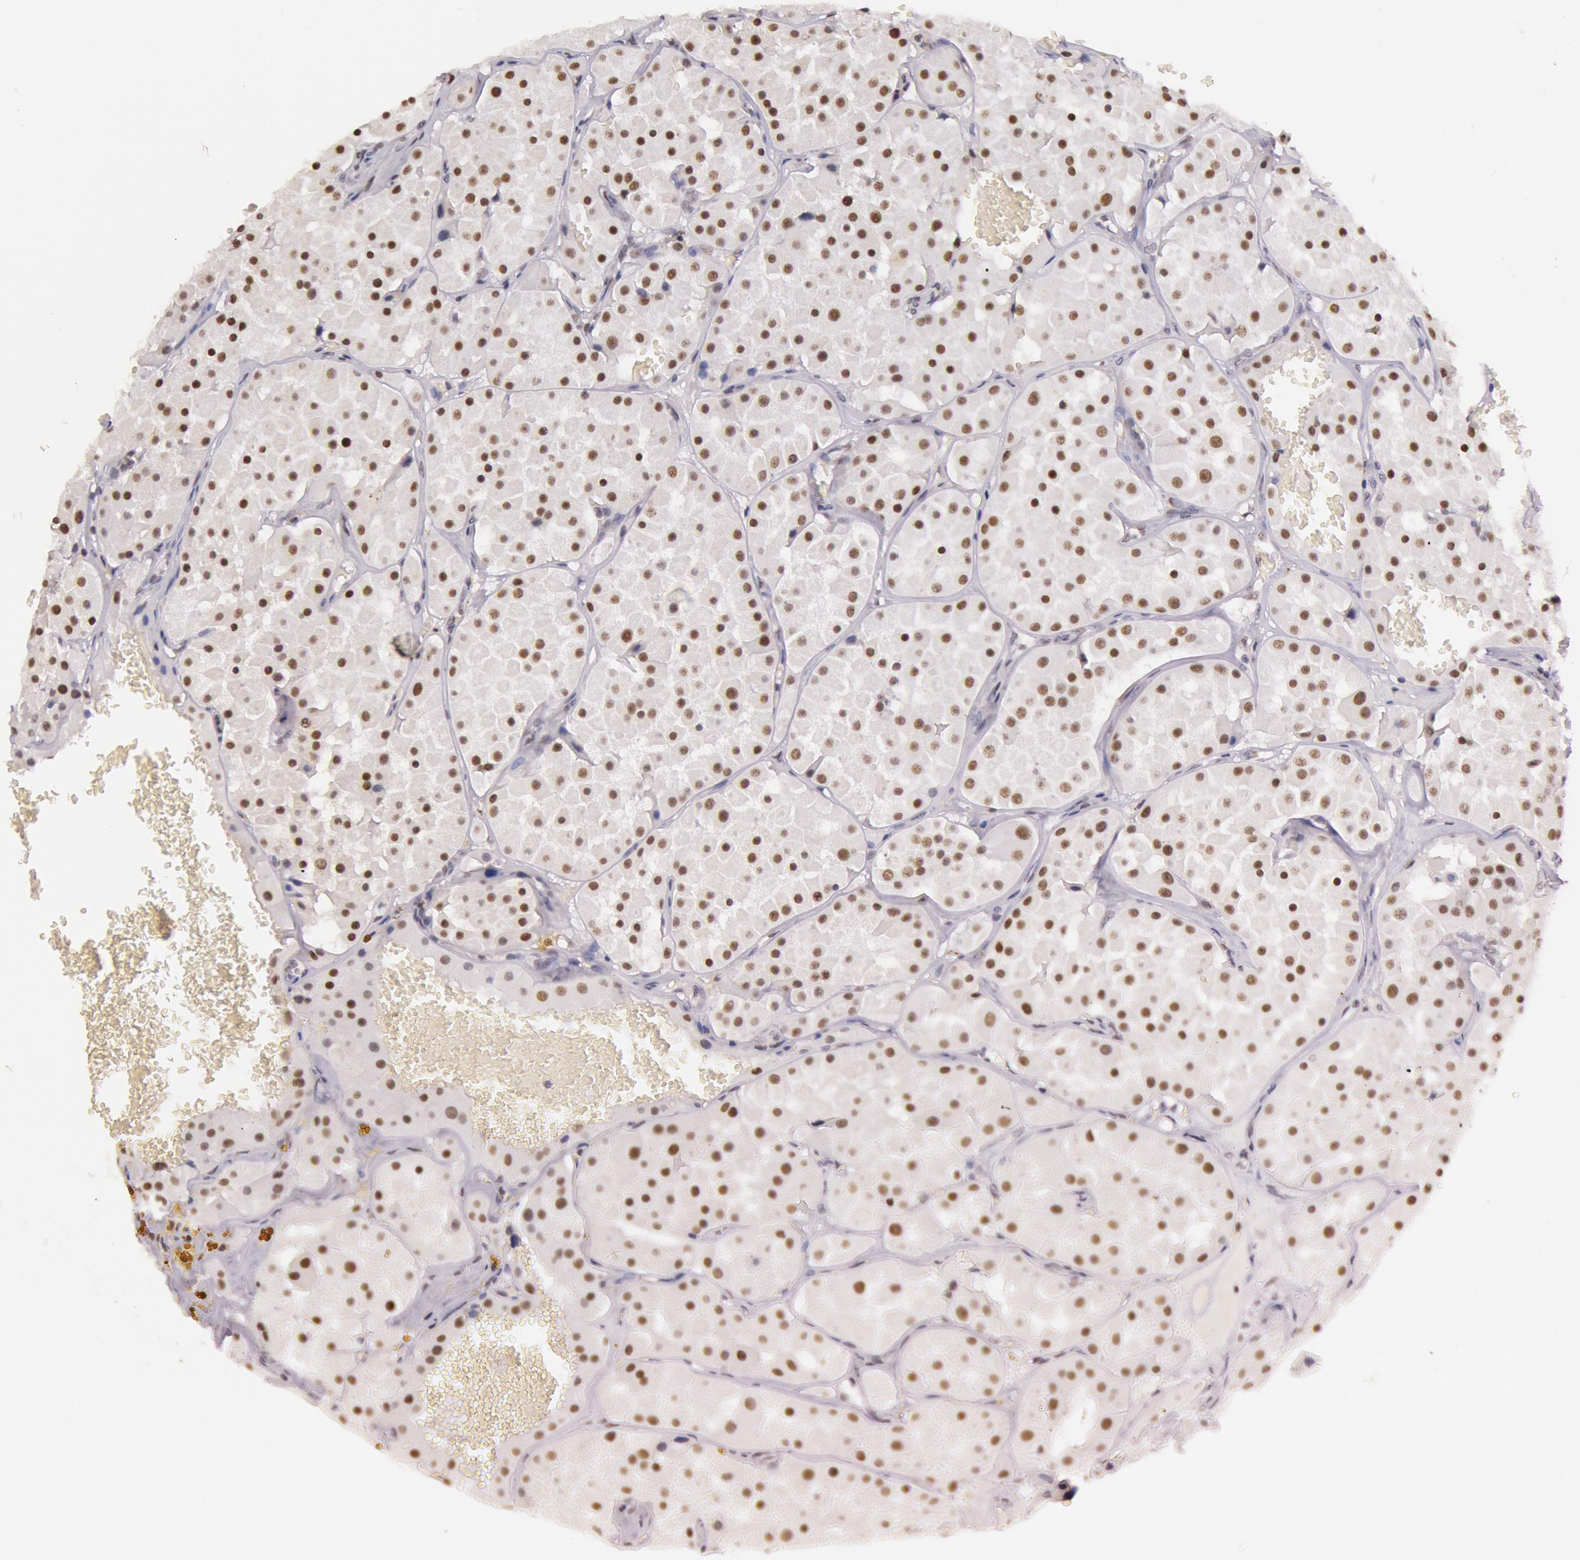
{"staining": {"intensity": "moderate", "quantity": ">75%", "location": "nuclear"}, "tissue": "renal cancer", "cell_type": "Tumor cells", "image_type": "cancer", "snomed": [{"axis": "morphology", "description": "Adenocarcinoma, uncertain malignant potential"}, {"axis": "topography", "description": "Kidney"}], "caption": "Renal adenocarcinoma,  uncertain malignant potential stained with a protein marker displays moderate staining in tumor cells.", "gene": "TASL", "patient": {"sex": "male", "age": 63}}